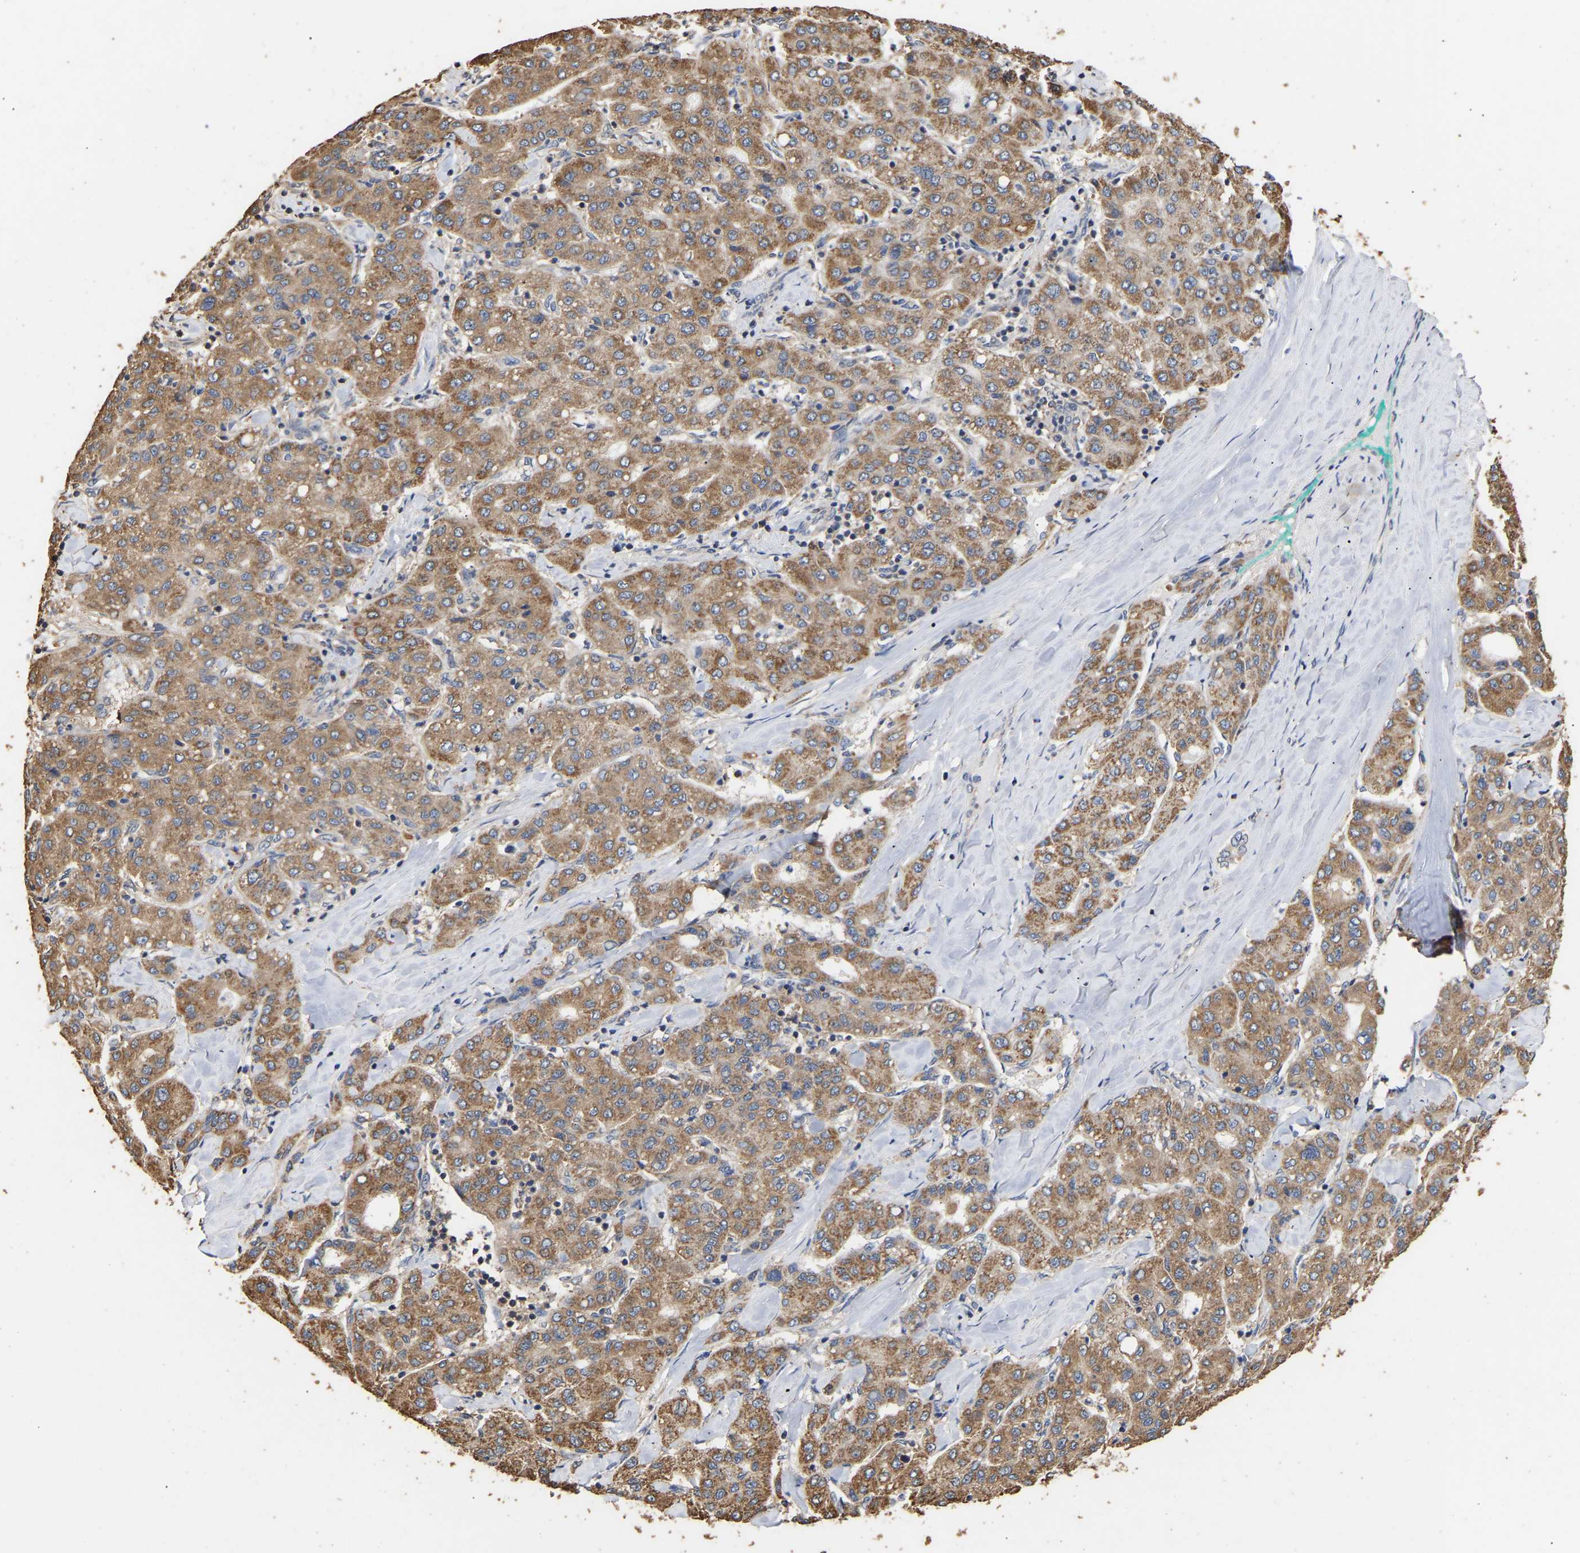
{"staining": {"intensity": "moderate", "quantity": ">75%", "location": "cytoplasmic/membranous"}, "tissue": "liver cancer", "cell_type": "Tumor cells", "image_type": "cancer", "snomed": [{"axis": "morphology", "description": "Carcinoma, Hepatocellular, NOS"}, {"axis": "topography", "description": "Liver"}], "caption": "Liver cancer tissue demonstrates moderate cytoplasmic/membranous expression in about >75% of tumor cells, visualized by immunohistochemistry.", "gene": "ZNF26", "patient": {"sex": "male", "age": 65}}